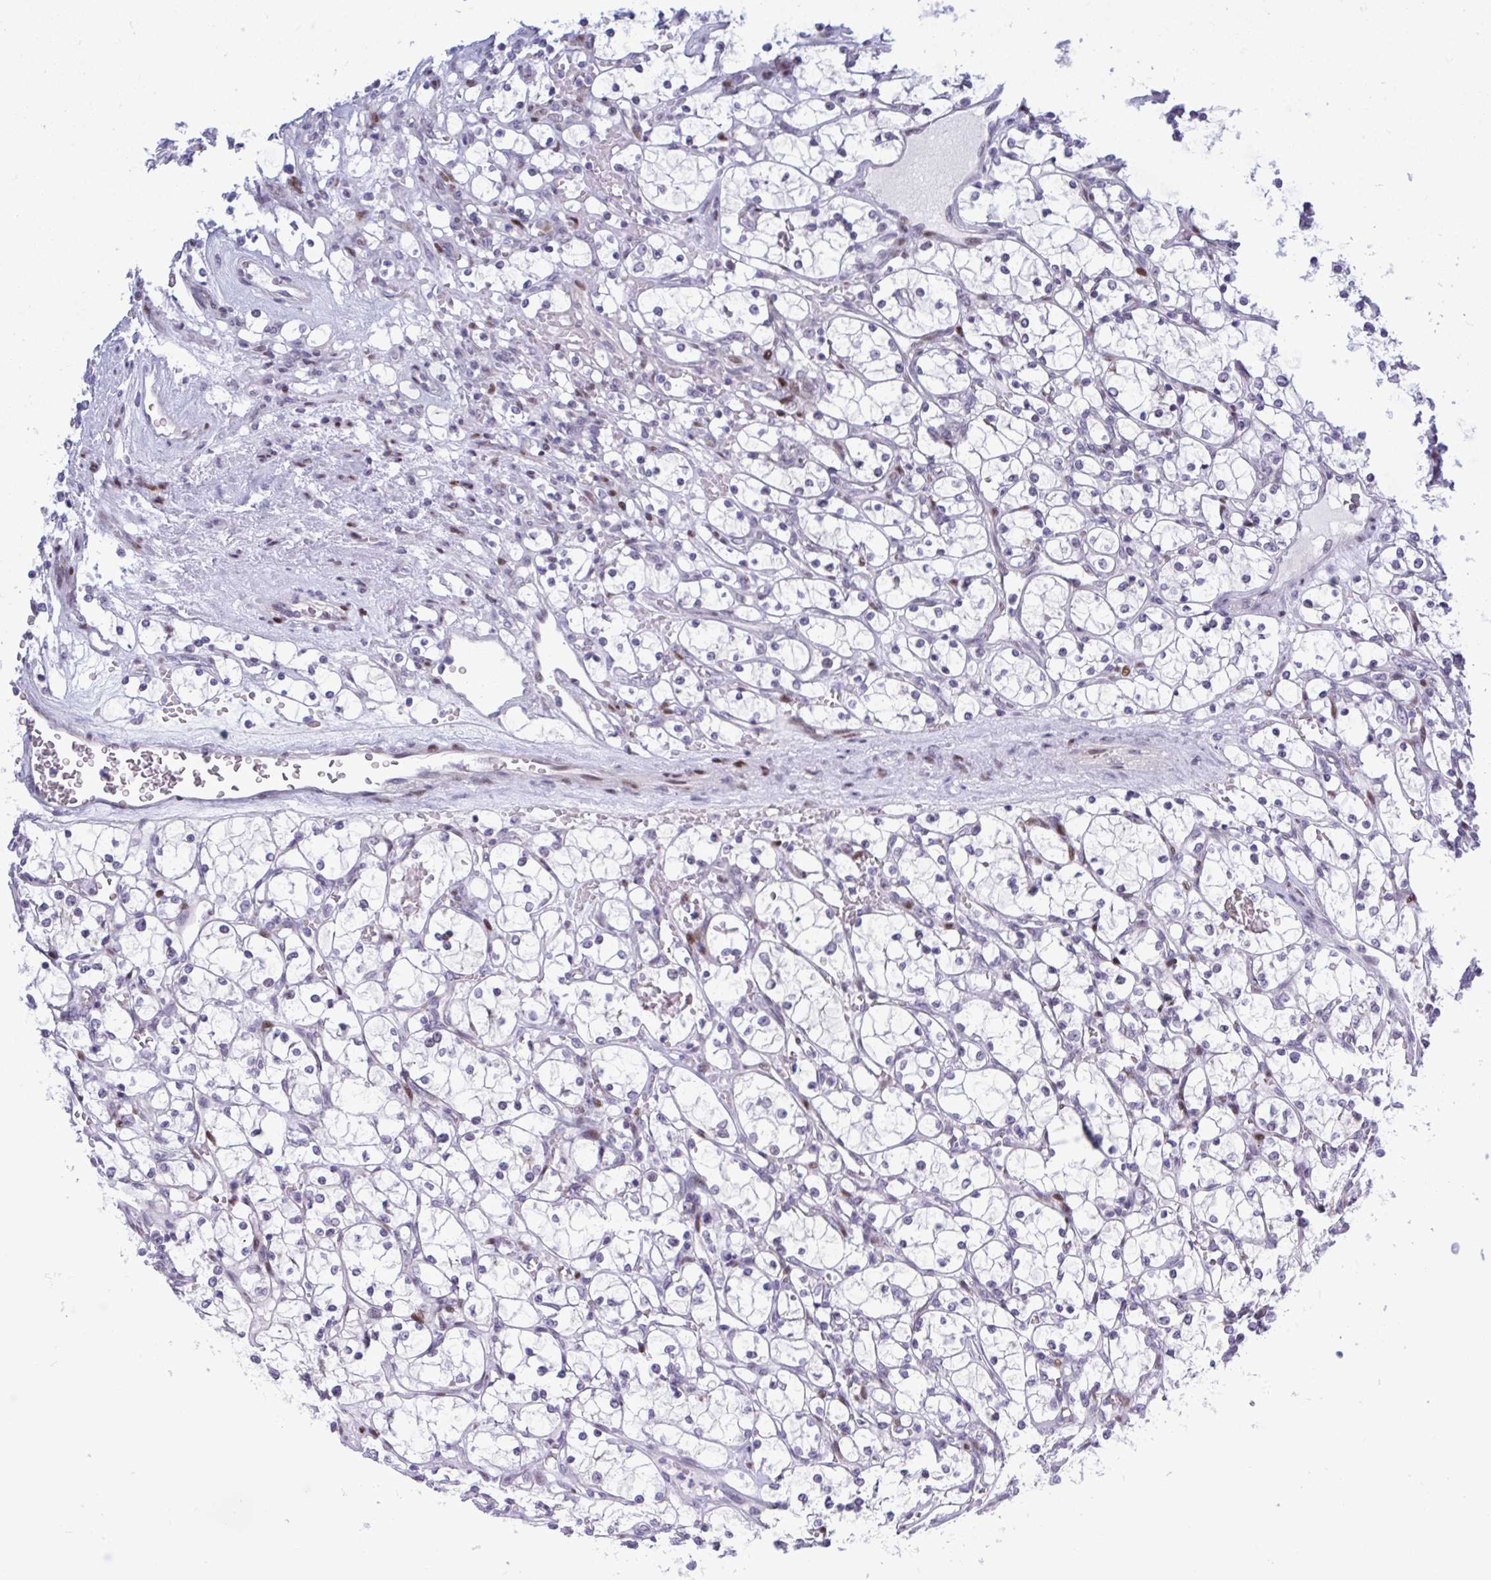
{"staining": {"intensity": "negative", "quantity": "none", "location": "none"}, "tissue": "renal cancer", "cell_type": "Tumor cells", "image_type": "cancer", "snomed": [{"axis": "morphology", "description": "Adenocarcinoma, NOS"}, {"axis": "topography", "description": "Kidney"}], "caption": "IHC micrograph of neoplastic tissue: human renal cancer (adenocarcinoma) stained with DAB (3,3'-diaminobenzidine) demonstrates no significant protein staining in tumor cells. (DAB immunohistochemistry (IHC) with hematoxylin counter stain).", "gene": "TAB1", "patient": {"sex": "female", "age": 69}}